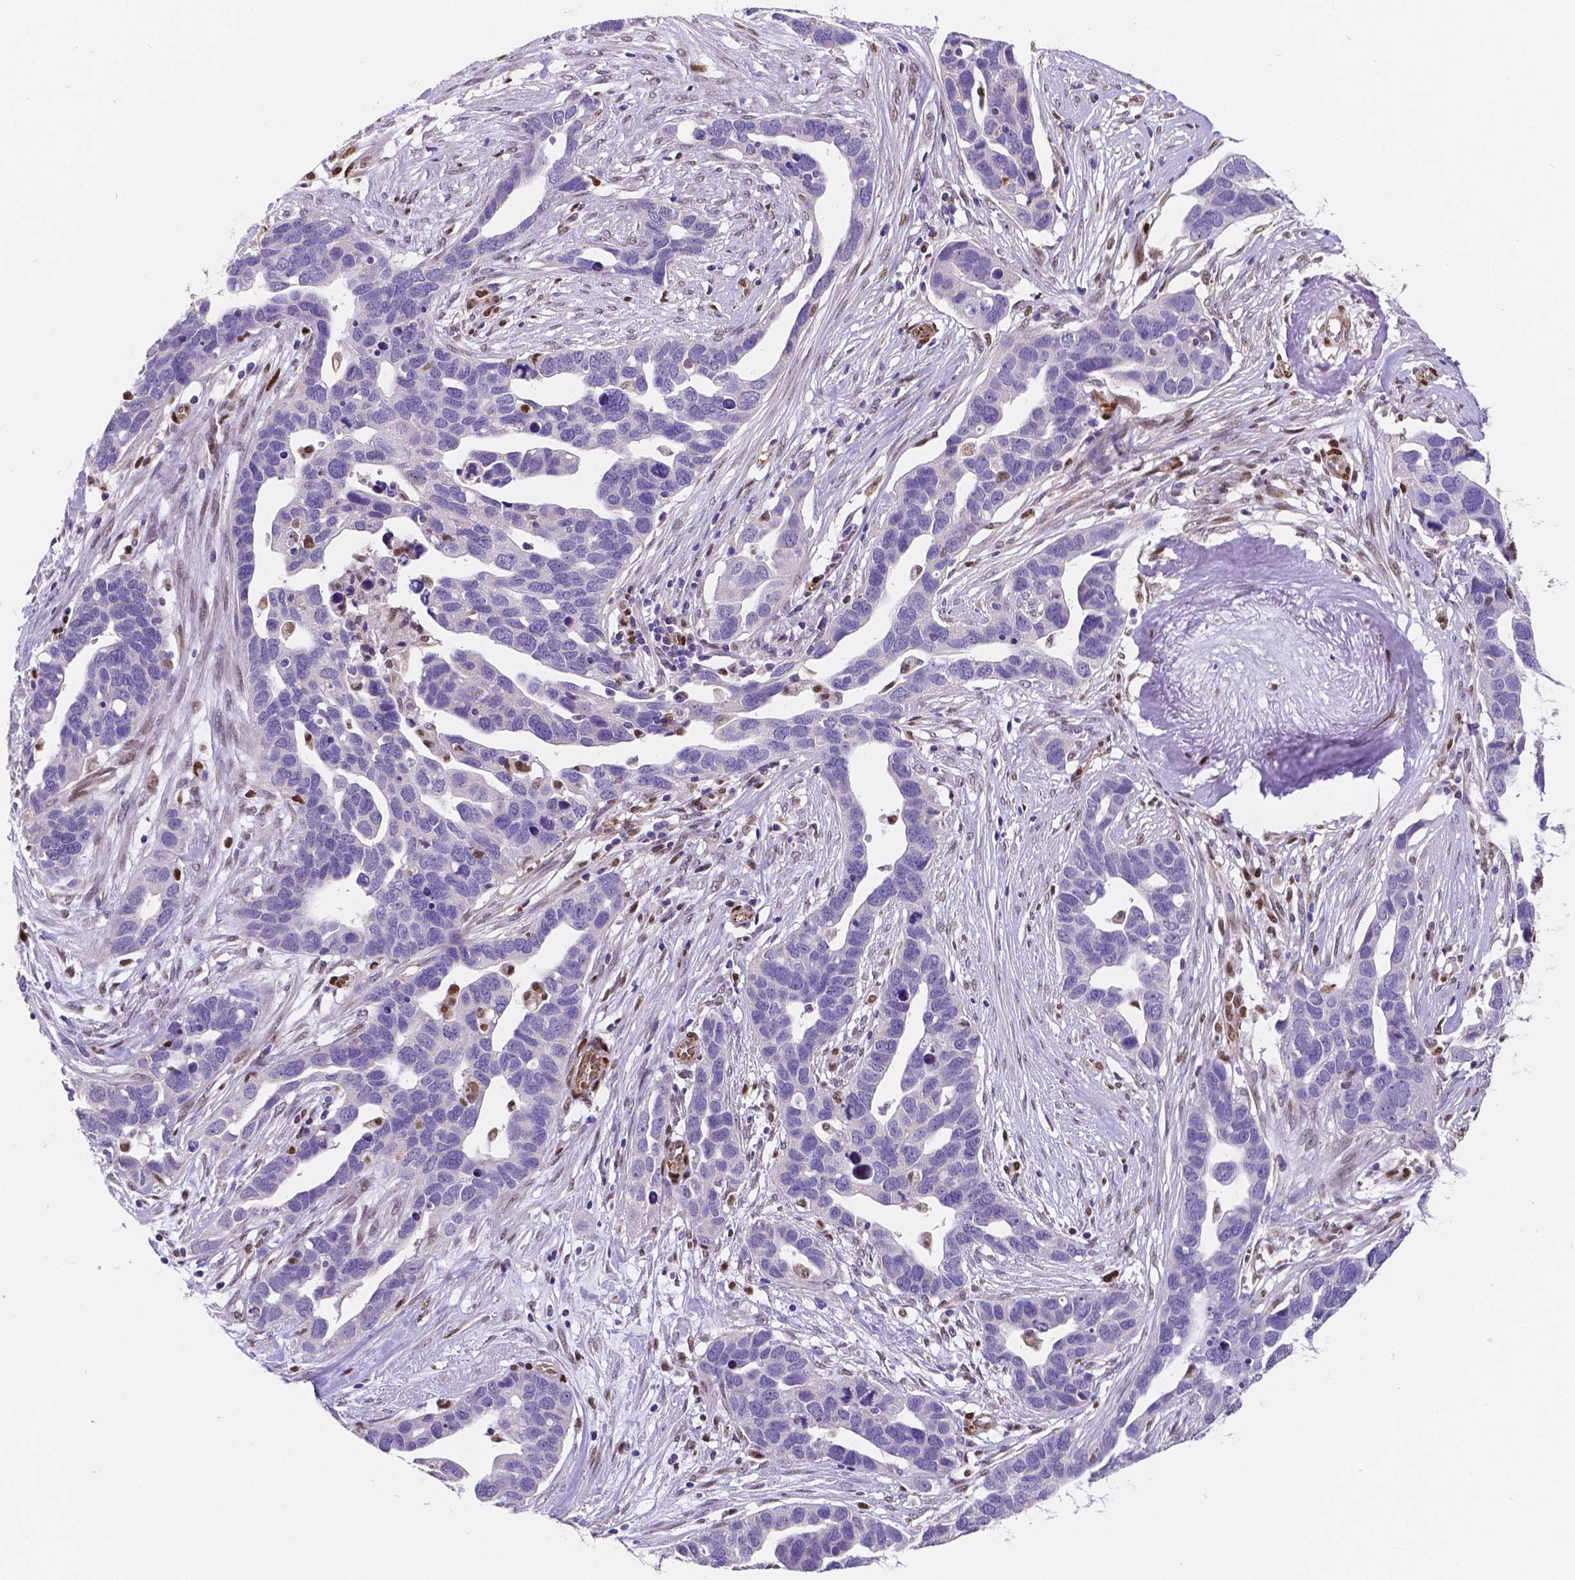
{"staining": {"intensity": "negative", "quantity": "none", "location": "none"}, "tissue": "ovarian cancer", "cell_type": "Tumor cells", "image_type": "cancer", "snomed": [{"axis": "morphology", "description": "Cystadenocarcinoma, serous, NOS"}, {"axis": "topography", "description": "Ovary"}], "caption": "Immunohistochemistry (IHC) photomicrograph of neoplastic tissue: human ovarian serous cystadenocarcinoma stained with DAB reveals no significant protein expression in tumor cells.", "gene": "MEF2C", "patient": {"sex": "female", "age": 54}}